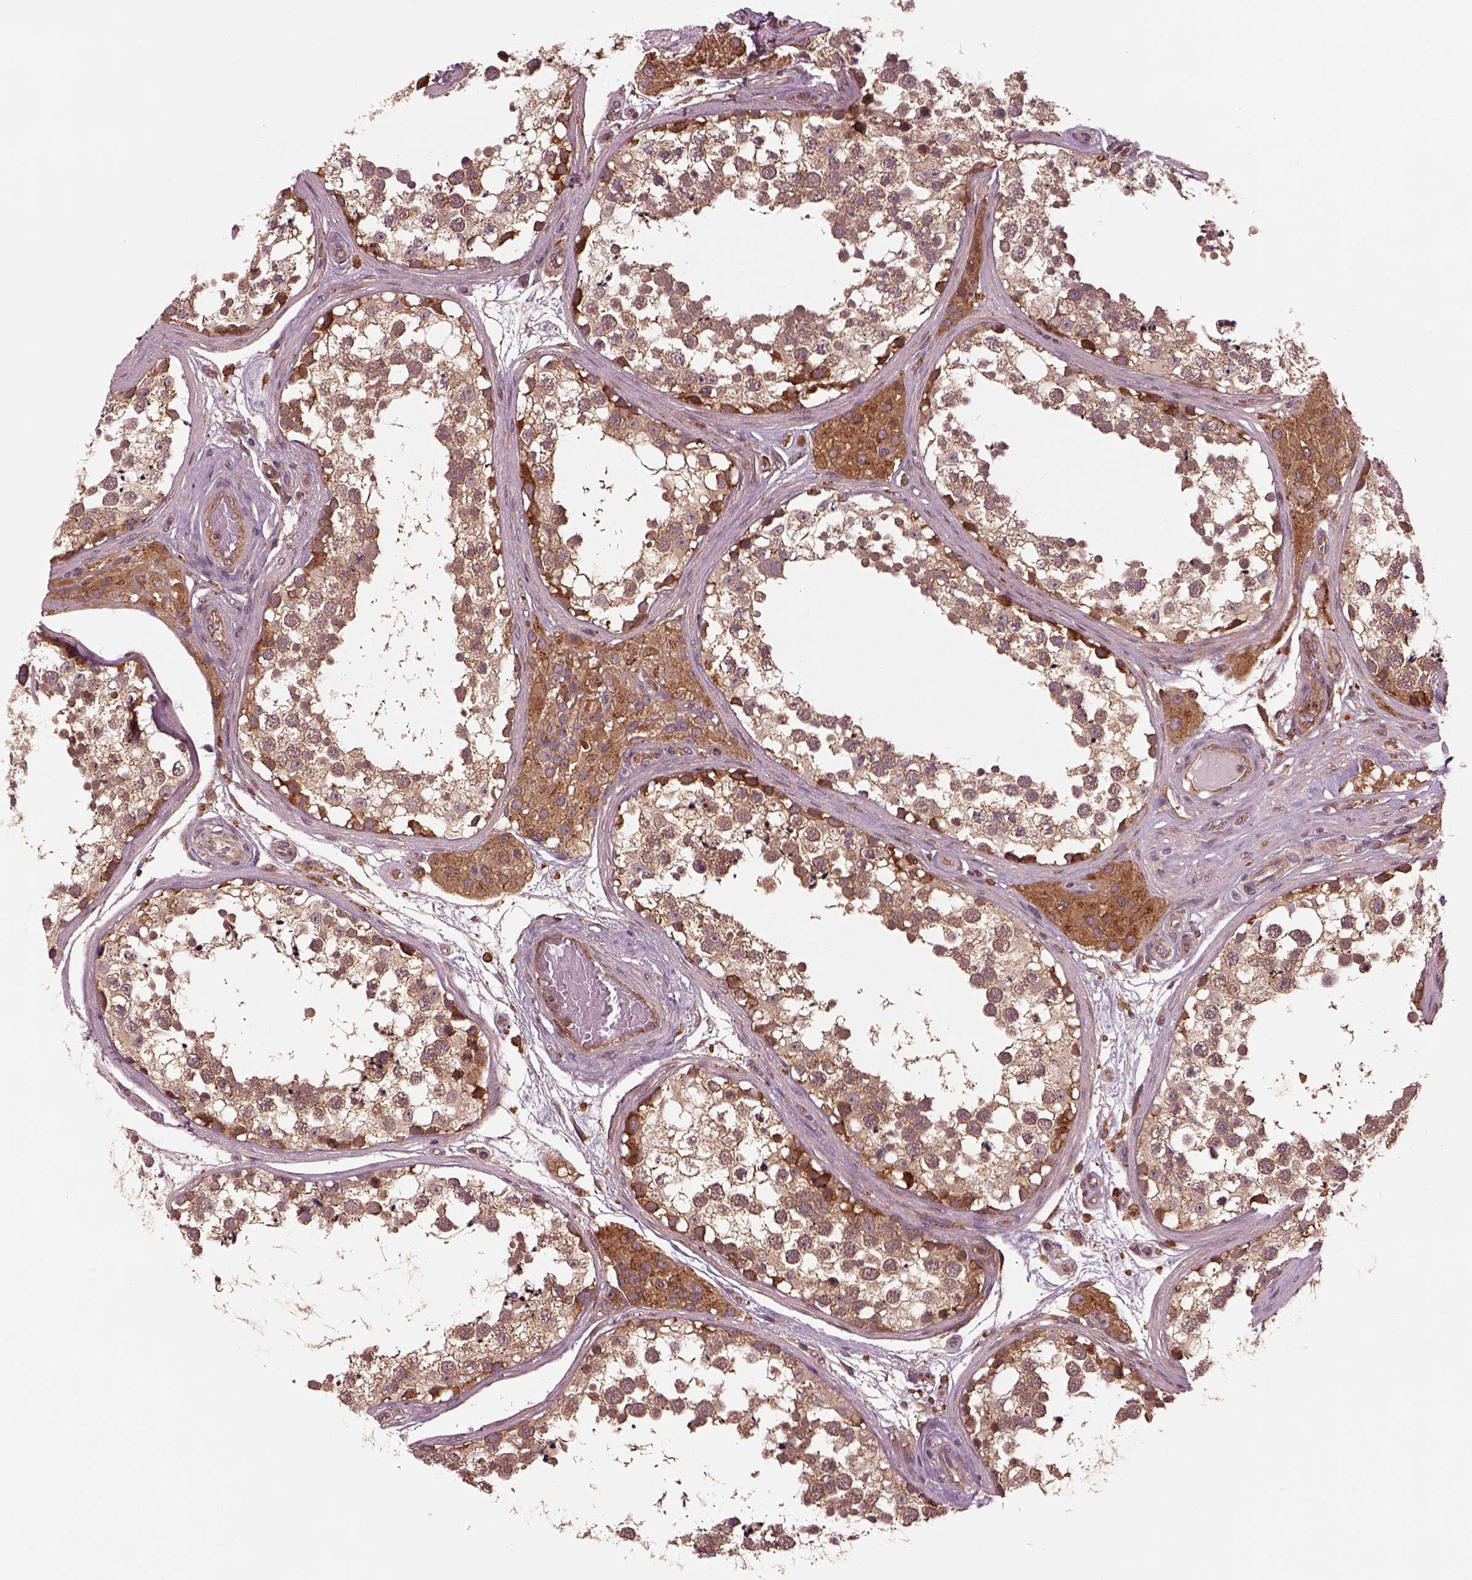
{"staining": {"intensity": "strong", "quantity": "<25%", "location": "cytoplasmic/membranous"}, "tissue": "testis", "cell_type": "Cells in seminiferous ducts", "image_type": "normal", "snomed": [{"axis": "morphology", "description": "Normal tissue, NOS"}, {"axis": "morphology", "description": "Seminoma, NOS"}, {"axis": "topography", "description": "Testis"}], "caption": "Benign testis was stained to show a protein in brown. There is medium levels of strong cytoplasmic/membranous staining in about <25% of cells in seminiferous ducts. (IHC, brightfield microscopy, high magnification).", "gene": "WASHC2A", "patient": {"sex": "male", "age": 65}}